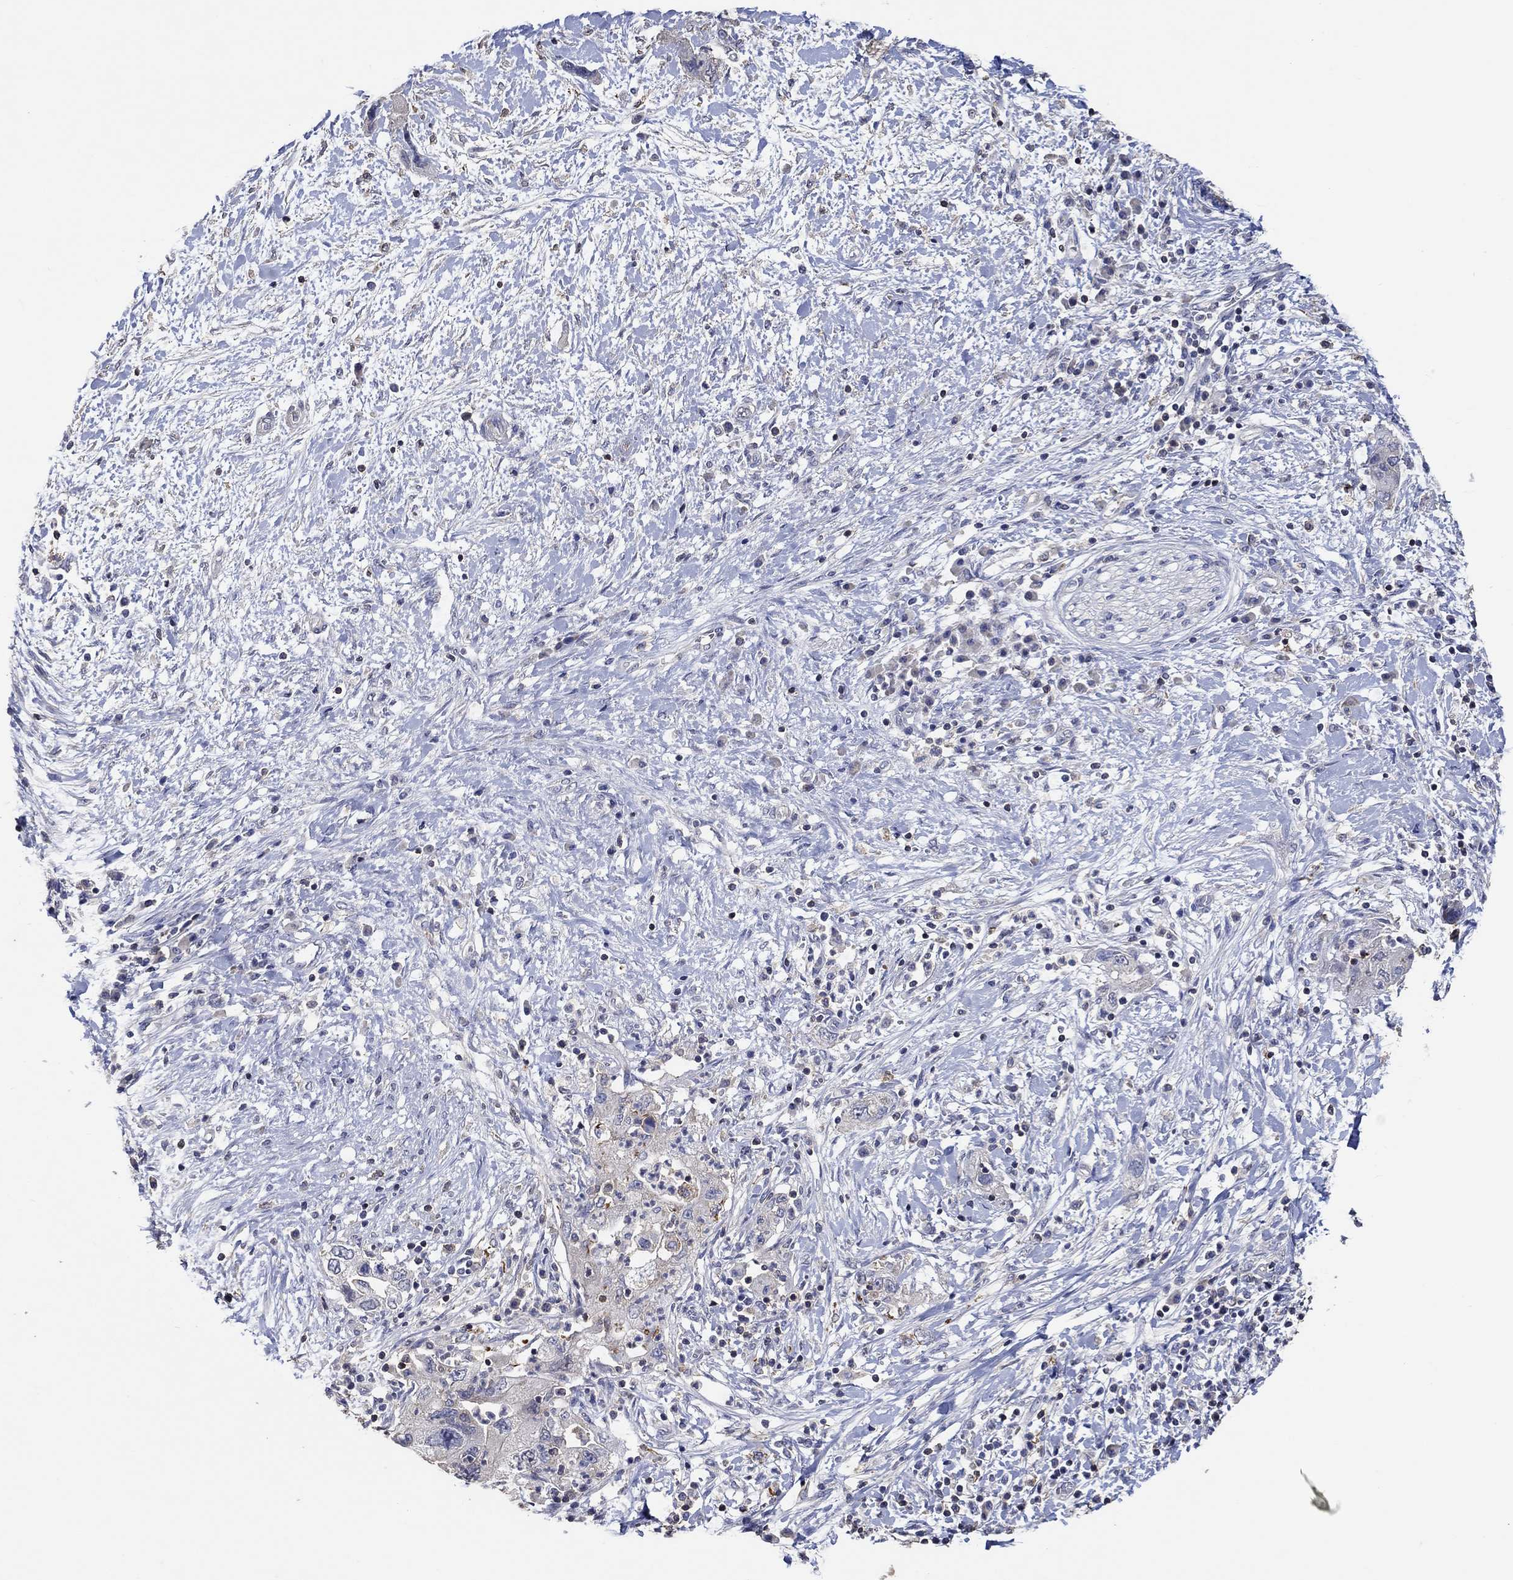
{"staining": {"intensity": "negative", "quantity": "none", "location": "none"}, "tissue": "pancreatic cancer", "cell_type": "Tumor cells", "image_type": "cancer", "snomed": [{"axis": "morphology", "description": "Adenocarcinoma, NOS"}, {"axis": "topography", "description": "Pancreas"}], "caption": "IHC photomicrograph of adenocarcinoma (pancreatic) stained for a protein (brown), which shows no staining in tumor cells.", "gene": "TNFAIP8L3", "patient": {"sex": "female", "age": 73}}